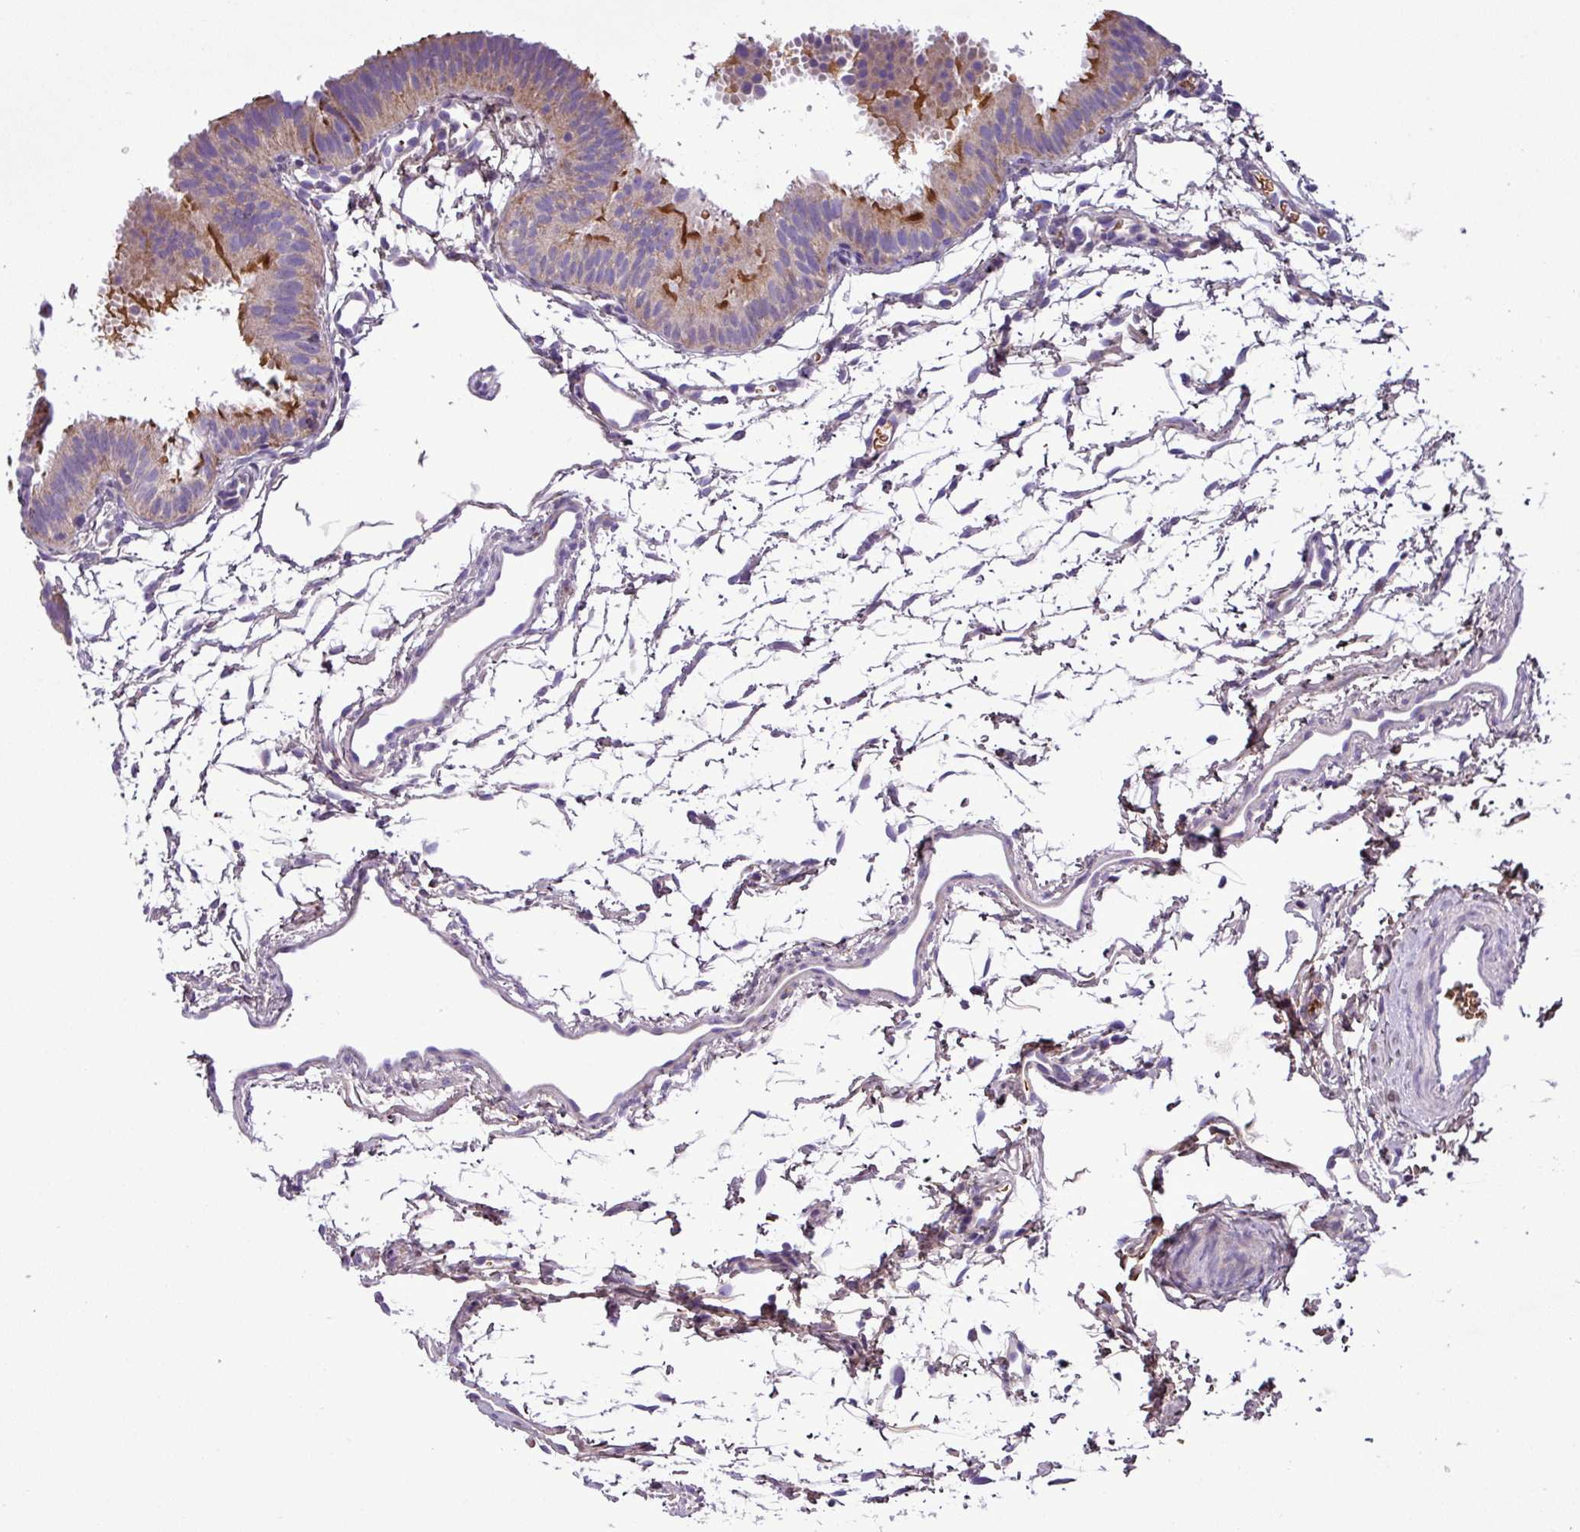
{"staining": {"intensity": "moderate", "quantity": "25%-75%", "location": "cytoplasmic/membranous"}, "tissue": "fallopian tube", "cell_type": "Glandular cells", "image_type": "normal", "snomed": [{"axis": "morphology", "description": "Normal tissue, NOS"}, {"axis": "topography", "description": "Fallopian tube"}], "caption": "Immunohistochemistry (IHC) (DAB) staining of benign human fallopian tube demonstrates moderate cytoplasmic/membranous protein expression in approximately 25%-75% of glandular cells. (DAB = brown stain, brightfield microscopy at high magnification).", "gene": "FAM183A", "patient": {"sex": "female", "age": 35}}